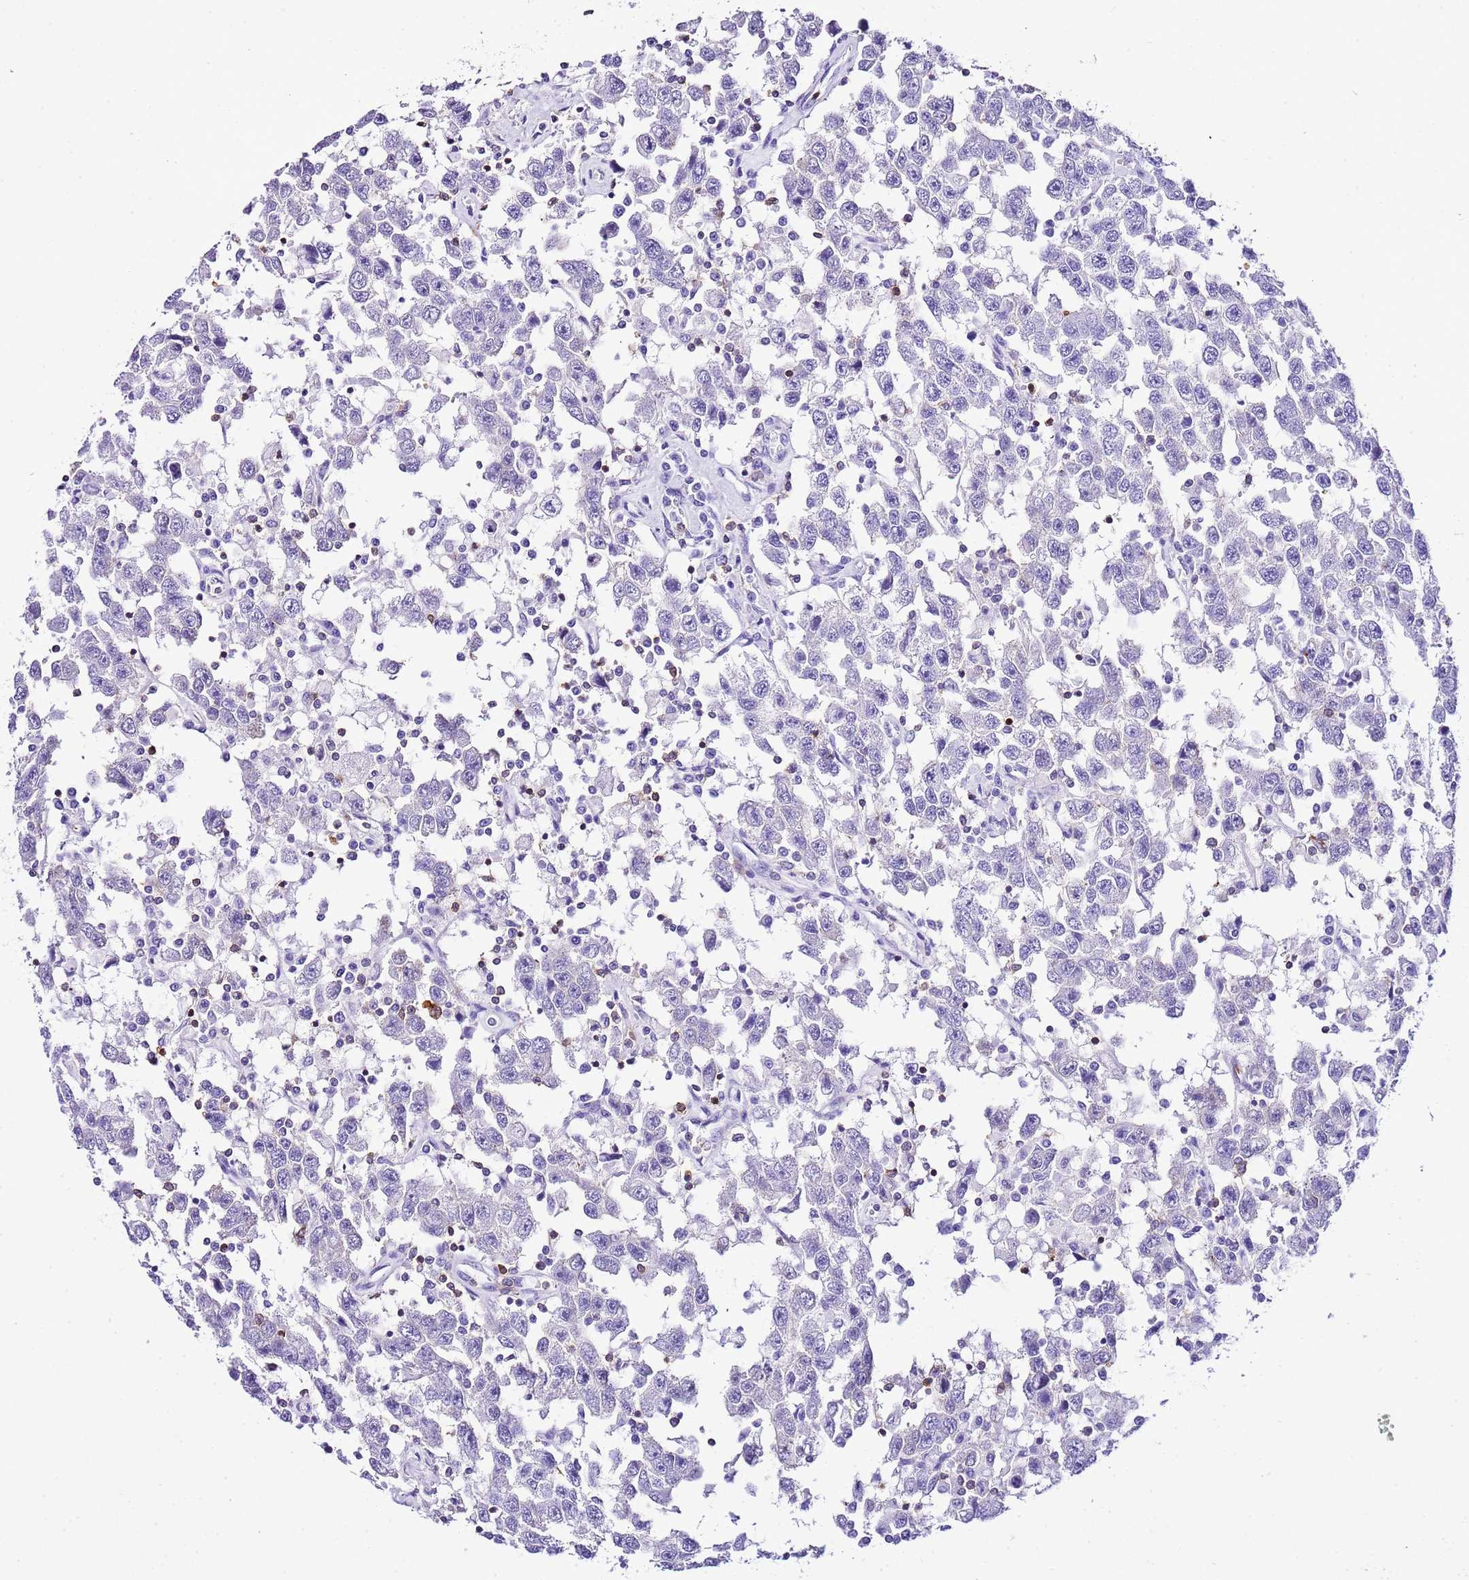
{"staining": {"intensity": "negative", "quantity": "none", "location": "none"}, "tissue": "testis cancer", "cell_type": "Tumor cells", "image_type": "cancer", "snomed": [{"axis": "morphology", "description": "Seminoma, NOS"}, {"axis": "topography", "description": "Testis"}], "caption": "An immunohistochemistry image of testis cancer (seminoma) is shown. There is no staining in tumor cells of testis cancer (seminoma). (DAB immunohistochemistry (IHC) with hematoxylin counter stain).", "gene": "CNN2", "patient": {"sex": "male", "age": 41}}